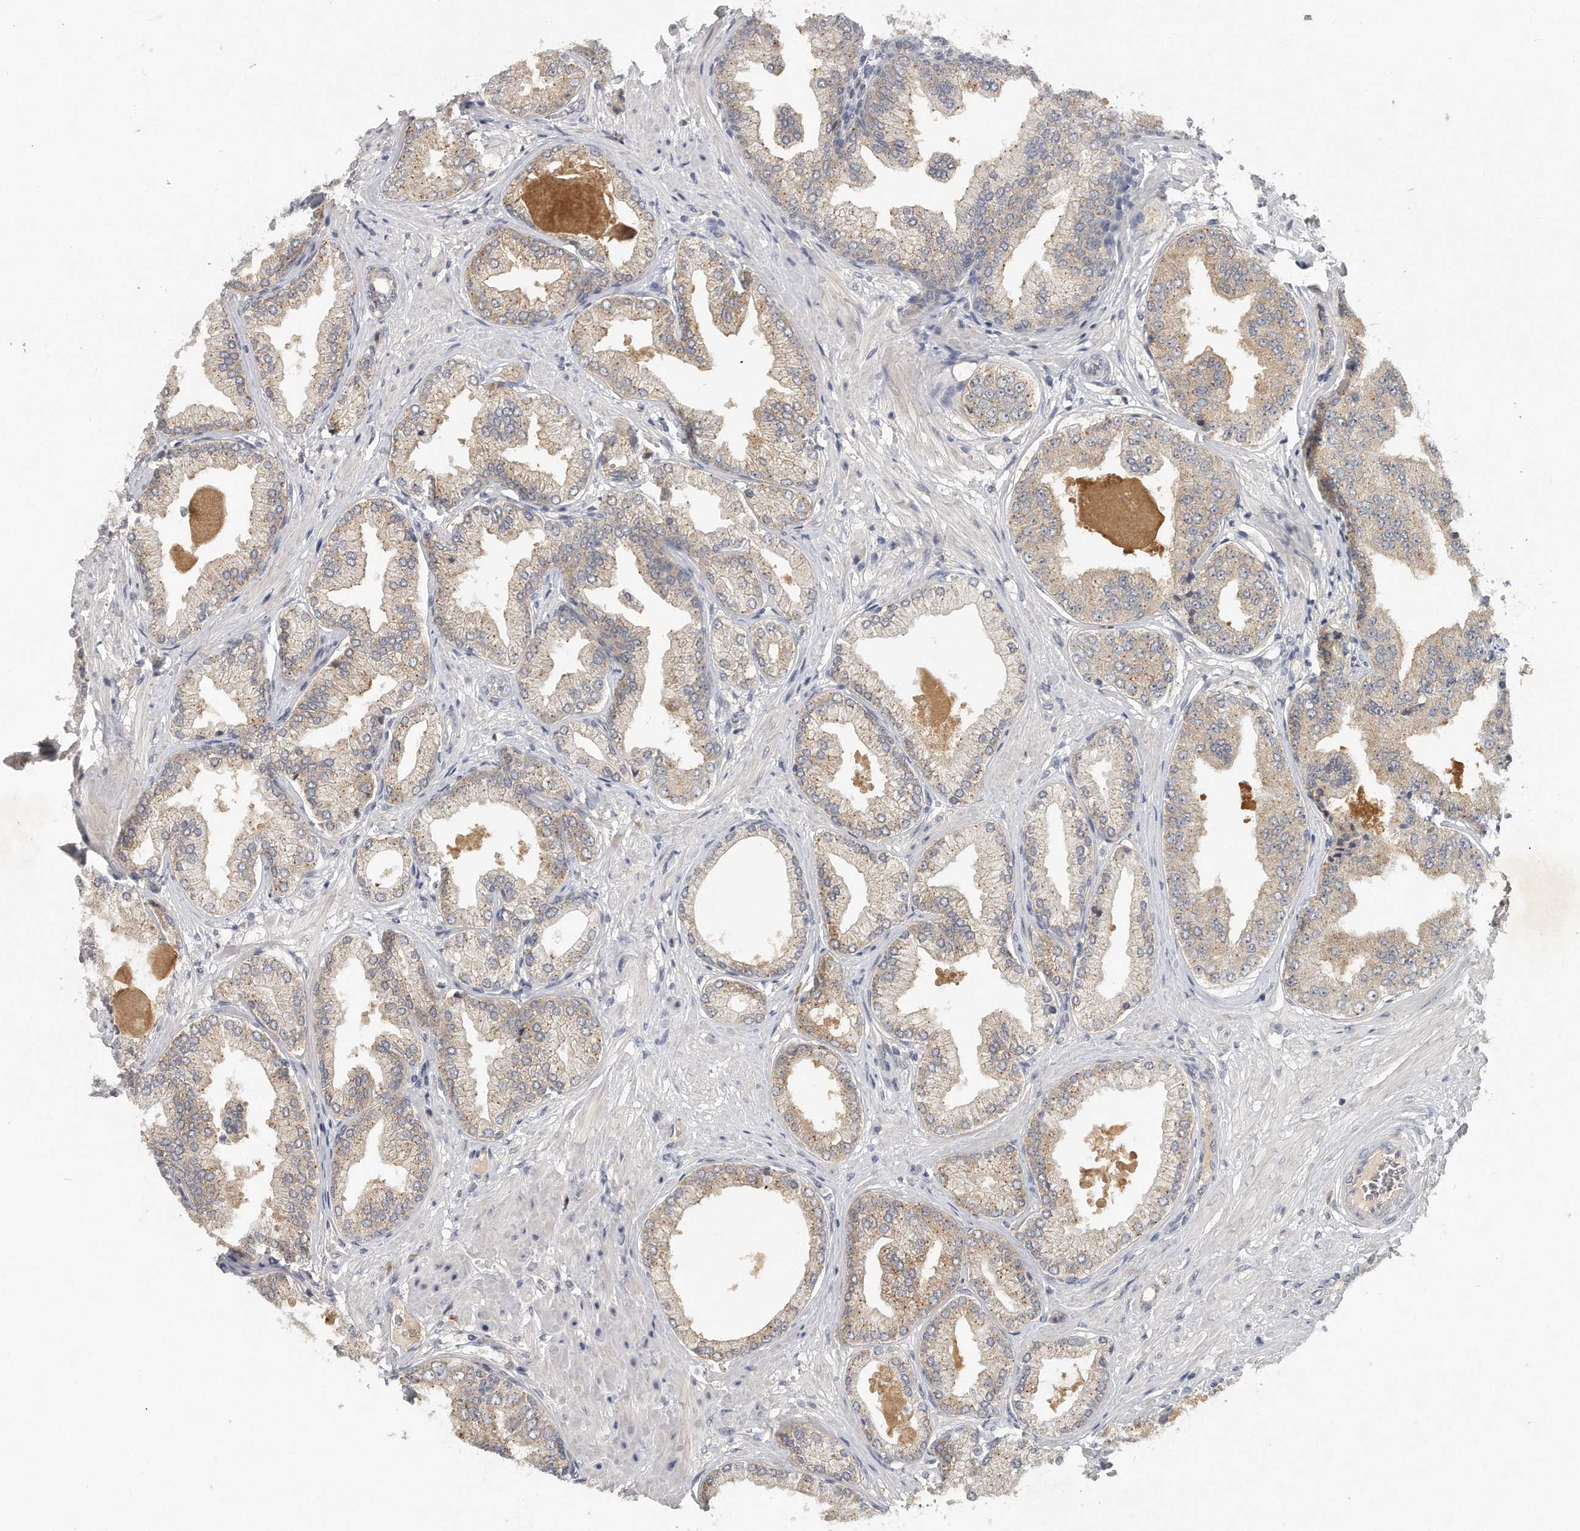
{"staining": {"intensity": "weak", "quantity": "25%-75%", "location": "cytoplasmic/membranous"}, "tissue": "prostate cancer", "cell_type": "Tumor cells", "image_type": "cancer", "snomed": [{"axis": "morphology", "description": "Adenocarcinoma, Low grade"}, {"axis": "topography", "description": "Prostate"}], "caption": "Brown immunohistochemical staining in low-grade adenocarcinoma (prostate) displays weak cytoplasmic/membranous positivity in approximately 25%-75% of tumor cells.", "gene": "TRAPPC14", "patient": {"sex": "male", "age": 63}}